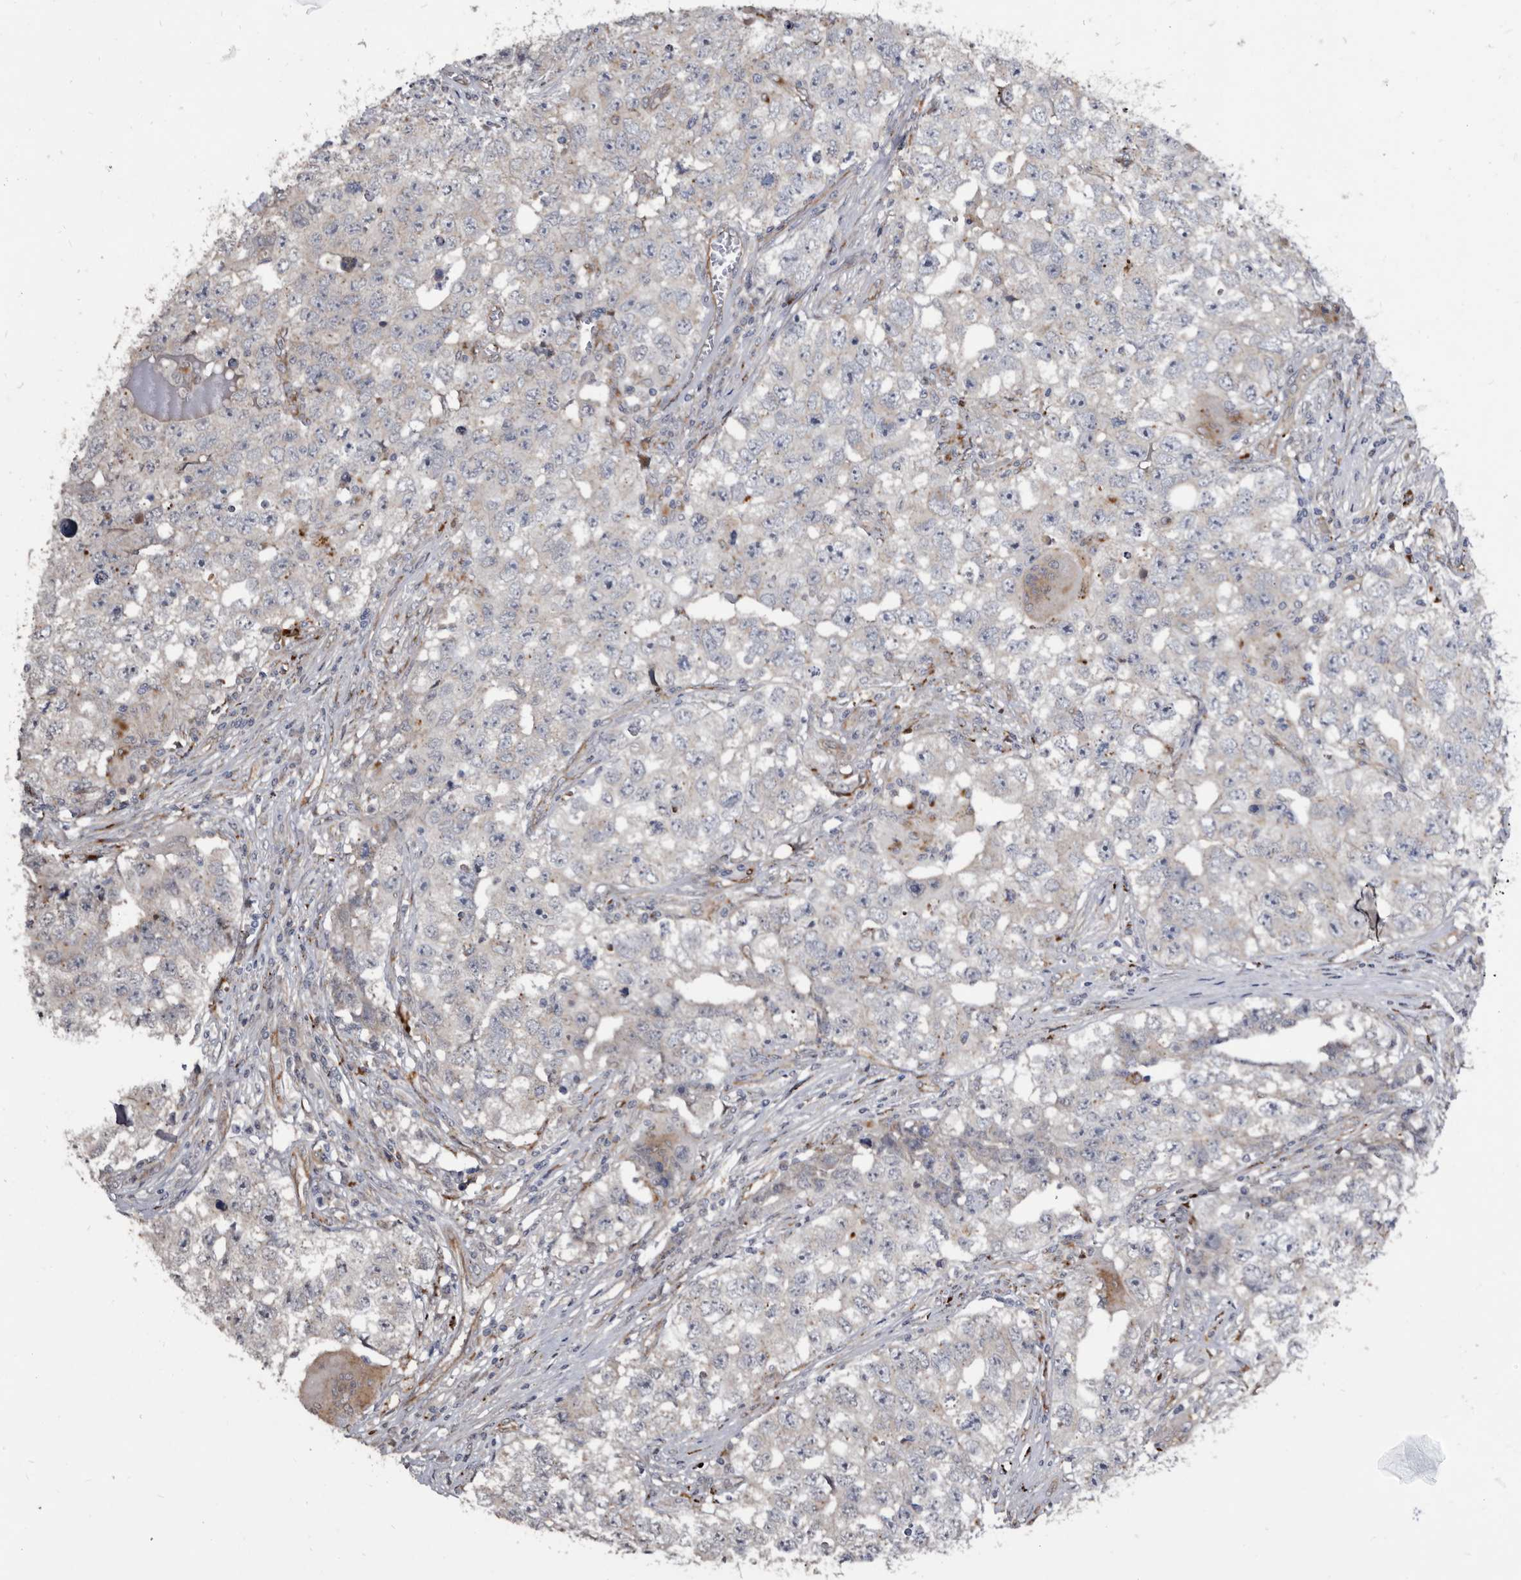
{"staining": {"intensity": "negative", "quantity": "none", "location": "none"}, "tissue": "testis cancer", "cell_type": "Tumor cells", "image_type": "cancer", "snomed": [{"axis": "morphology", "description": "Seminoma, NOS"}, {"axis": "morphology", "description": "Carcinoma, Embryonal, NOS"}, {"axis": "topography", "description": "Testis"}], "caption": "An image of seminoma (testis) stained for a protein shows no brown staining in tumor cells.", "gene": "CTSA", "patient": {"sex": "male", "age": 43}}